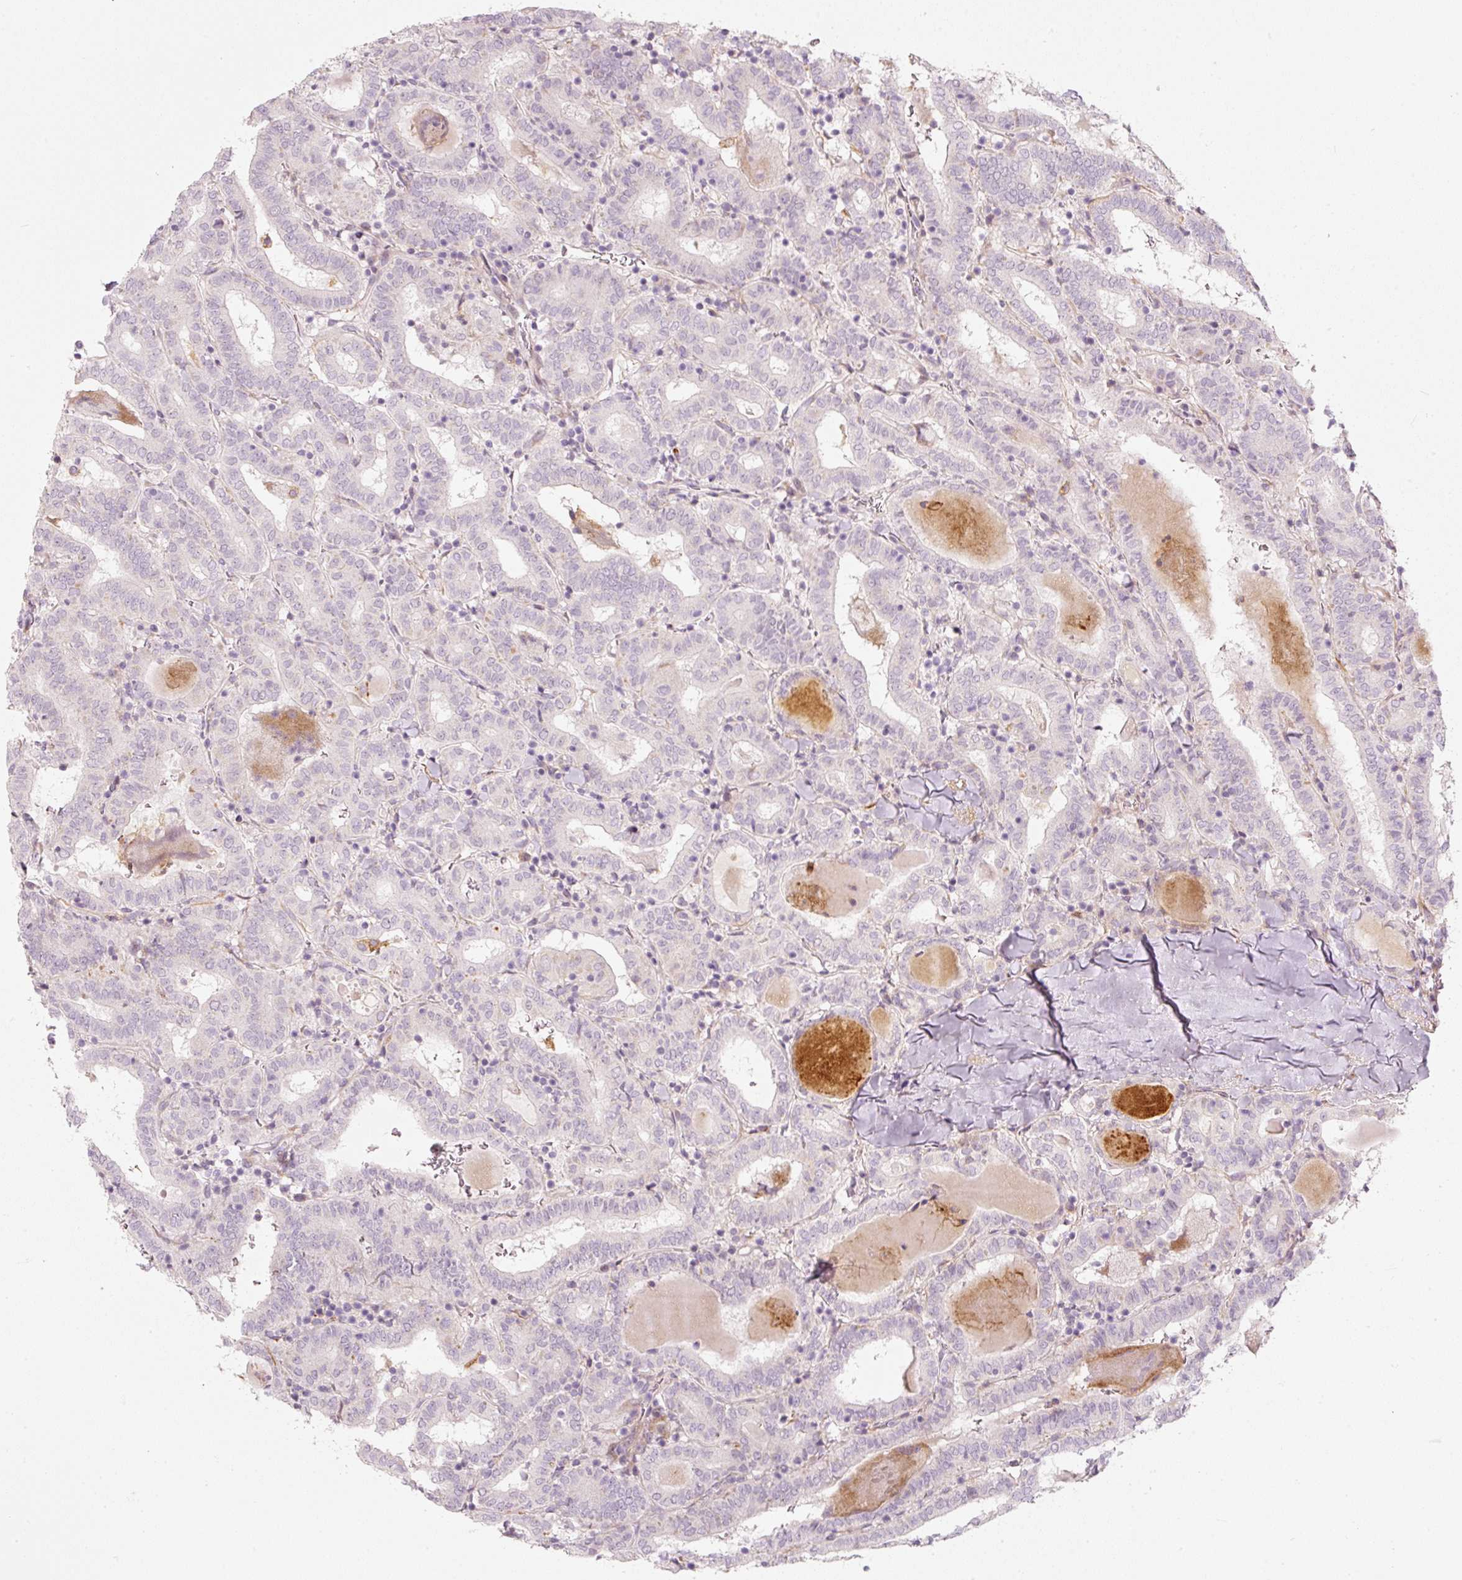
{"staining": {"intensity": "negative", "quantity": "none", "location": "none"}, "tissue": "thyroid cancer", "cell_type": "Tumor cells", "image_type": "cancer", "snomed": [{"axis": "morphology", "description": "Papillary adenocarcinoma, NOS"}, {"axis": "topography", "description": "Thyroid gland"}], "caption": "This is an IHC photomicrograph of thyroid papillary adenocarcinoma. There is no positivity in tumor cells.", "gene": "SLC20A1", "patient": {"sex": "female", "age": 72}}